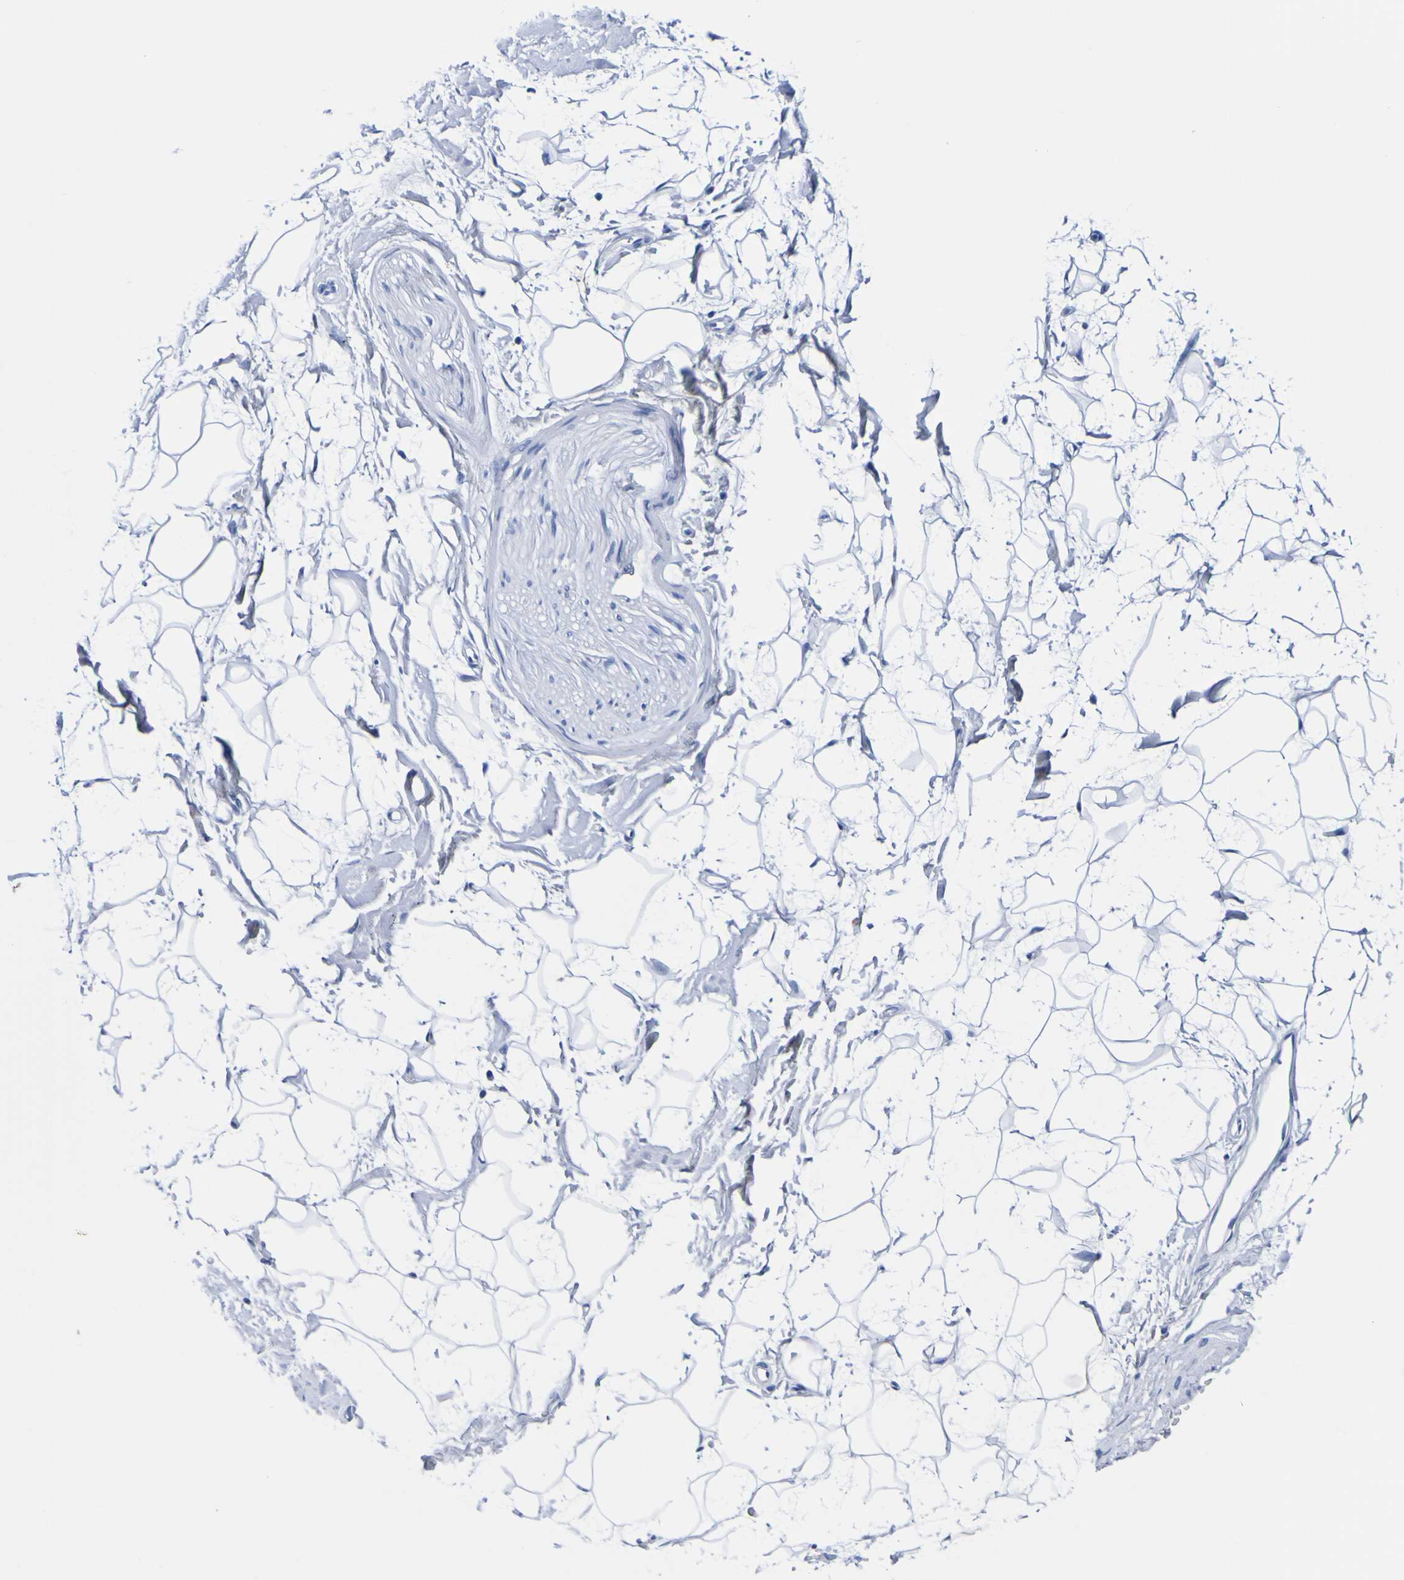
{"staining": {"intensity": "negative", "quantity": "none", "location": "none"}, "tissue": "adipose tissue", "cell_type": "Adipocytes", "image_type": "normal", "snomed": [{"axis": "morphology", "description": "Normal tissue, NOS"}, {"axis": "topography", "description": "Soft tissue"}], "caption": "DAB (3,3'-diaminobenzidine) immunohistochemical staining of unremarkable adipose tissue exhibits no significant staining in adipocytes.", "gene": "DPEP1", "patient": {"sex": "male", "age": 72}}